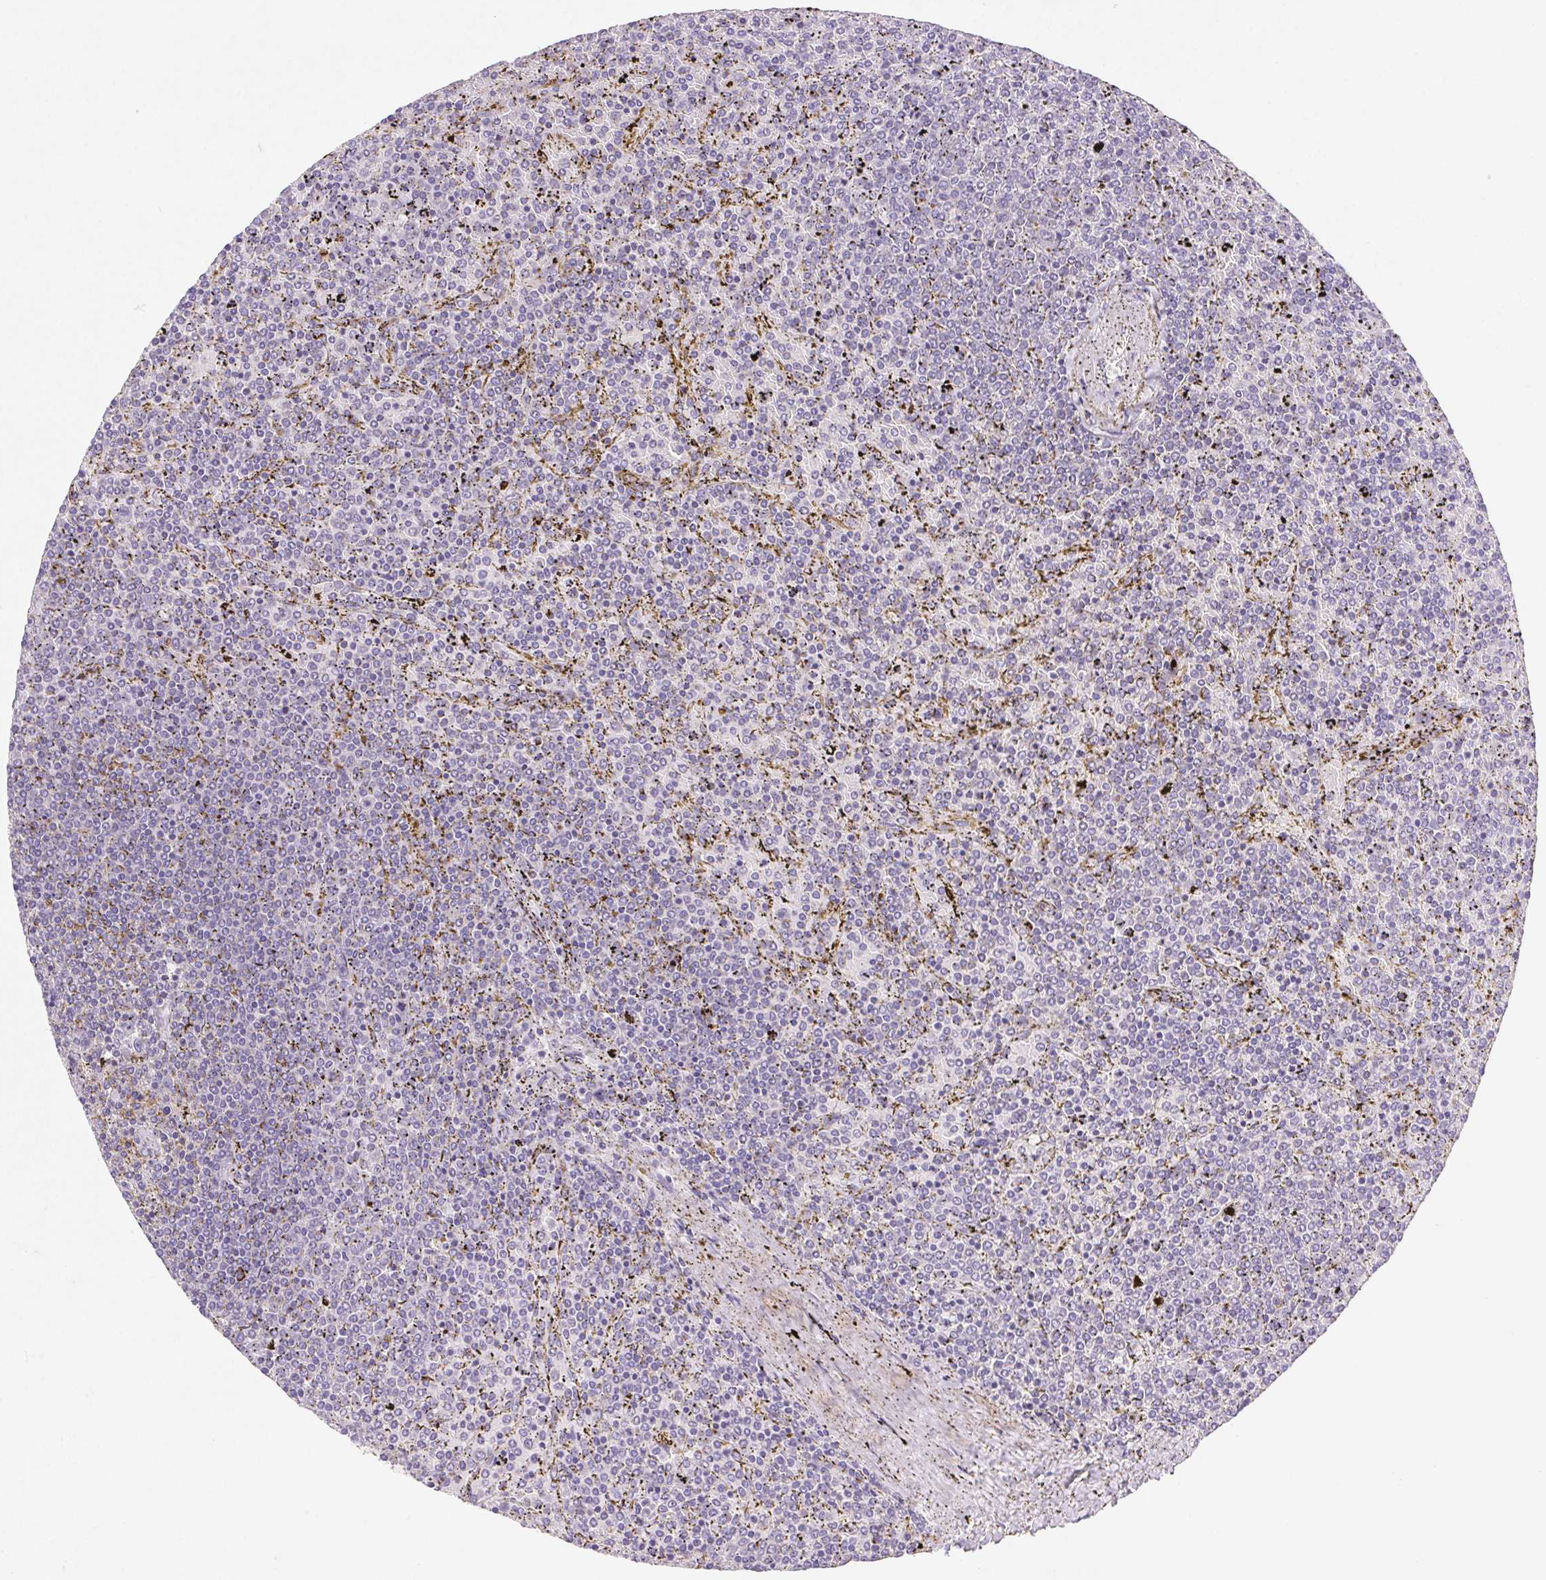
{"staining": {"intensity": "negative", "quantity": "none", "location": "none"}, "tissue": "lymphoma", "cell_type": "Tumor cells", "image_type": "cancer", "snomed": [{"axis": "morphology", "description": "Malignant lymphoma, non-Hodgkin's type, Low grade"}, {"axis": "topography", "description": "Spleen"}], "caption": "Image shows no protein positivity in tumor cells of lymphoma tissue.", "gene": "DPPA5", "patient": {"sex": "female", "age": 77}}